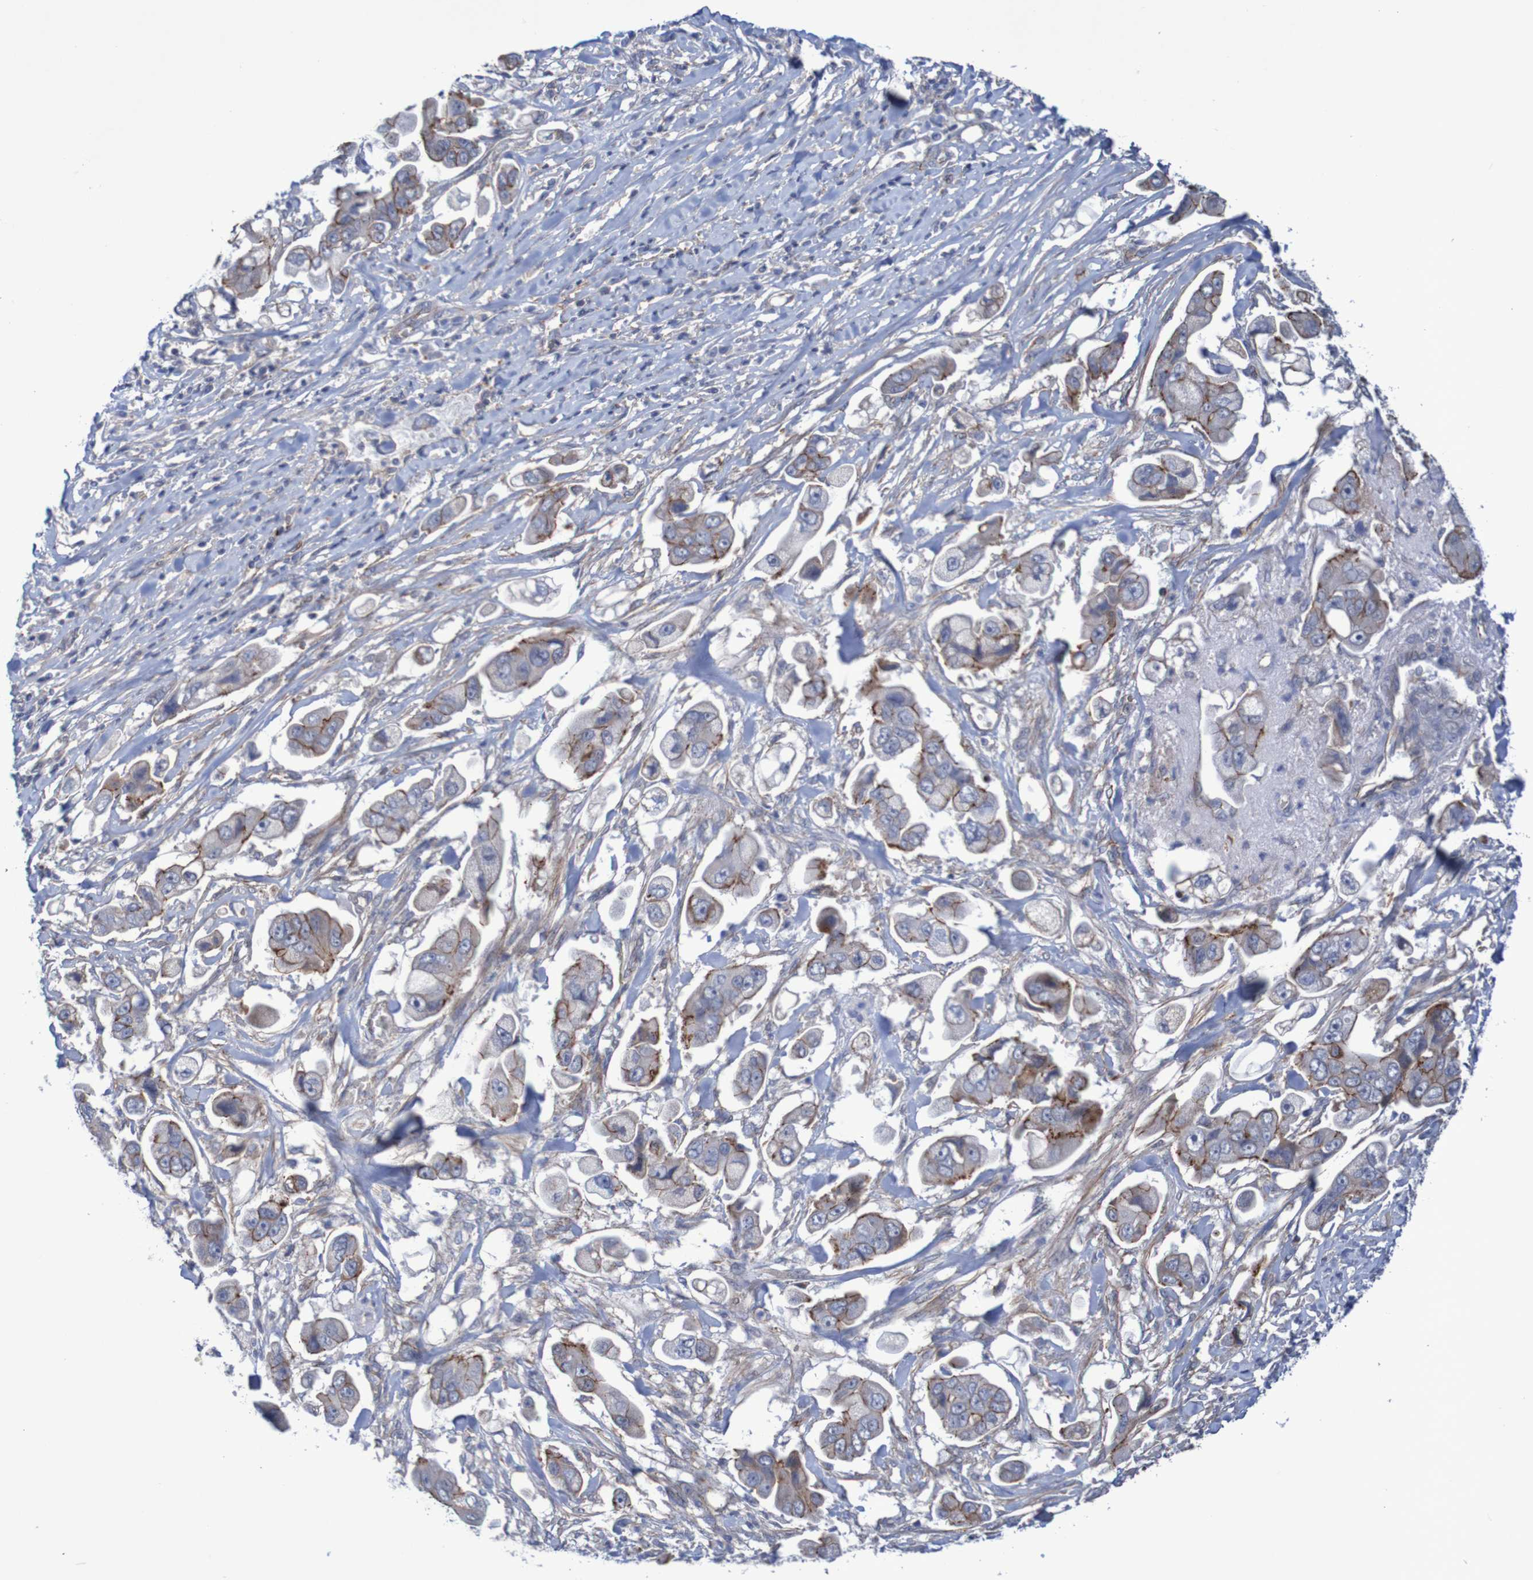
{"staining": {"intensity": "moderate", "quantity": "25%-75%", "location": "cytoplasmic/membranous"}, "tissue": "stomach cancer", "cell_type": "Tumor cells", "image_type": "cancer", "snomed": [{"axis": "morphology", "description": "Adenocarcinoma, NOS"}, {"axis": "topography", "description": "Stomach"}], "caption": "Protein staining exhibits moderate cytoplasmic/membranous staining in about 25%-75% of tumor cells in adenocarcinoma (stomach).", "gene": "NECTIN2", "patient": {"sex": "male", "age": 62}}